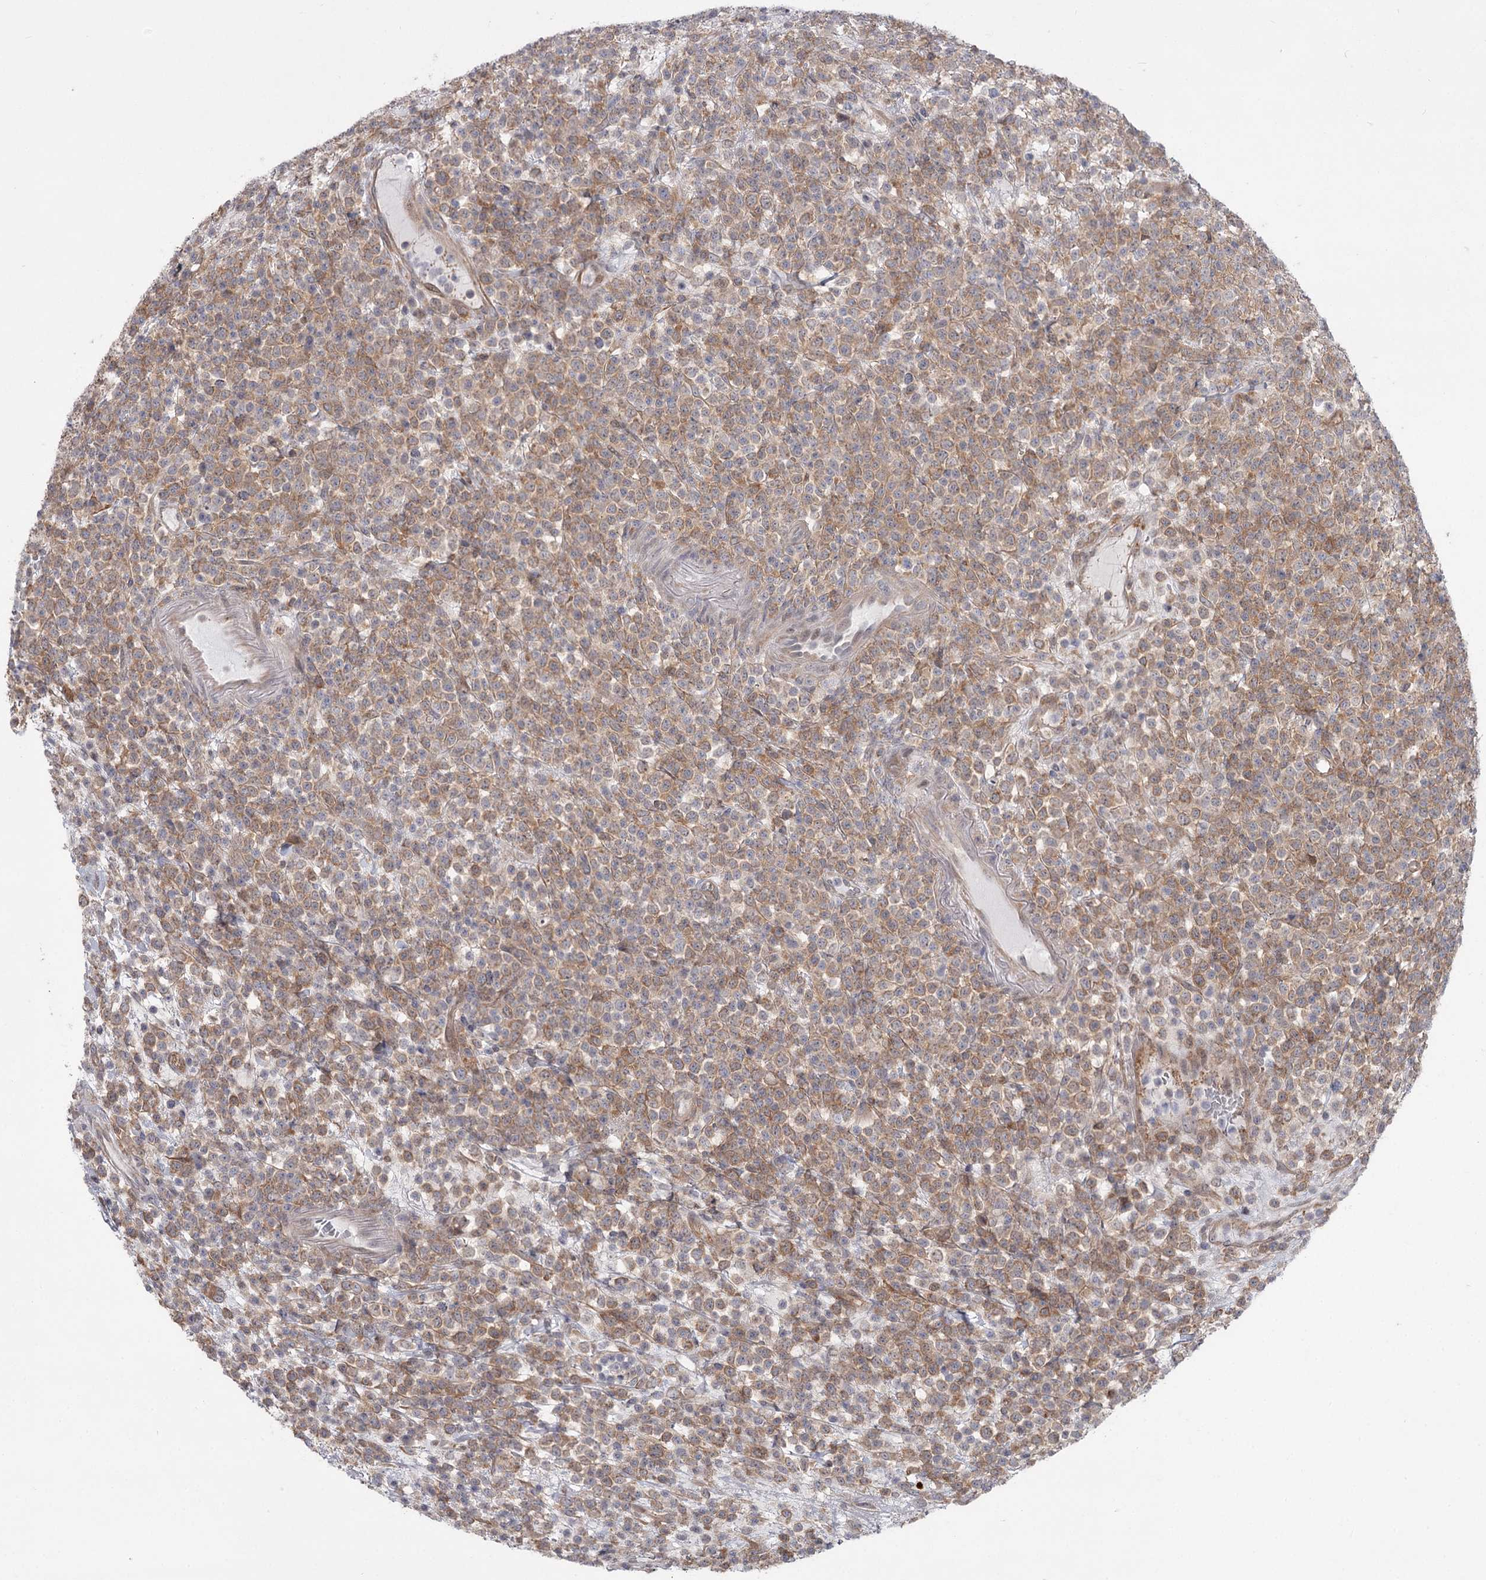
{"staining": {"intensity": "weak", "quantity": ">75%", "location": "cytoplasmic/membranous"}, "tissue": "lymphoma", "cell_type": "Tumor cells", "image_type": "cancer", "snomed": [{"axis": "morphology", "description": "Malignant lymphoma, non-Hodgkin's type, High grade"}, {"axis": "topography", "description": "Colon"}], "caption": "High-grade malignant lymphoma, non-Hodgkin's type stained with a protein marker reveals weak staining in tumor cells.", "gene": "CCNG2", "patient": {"sex": "female", "age": 53}}